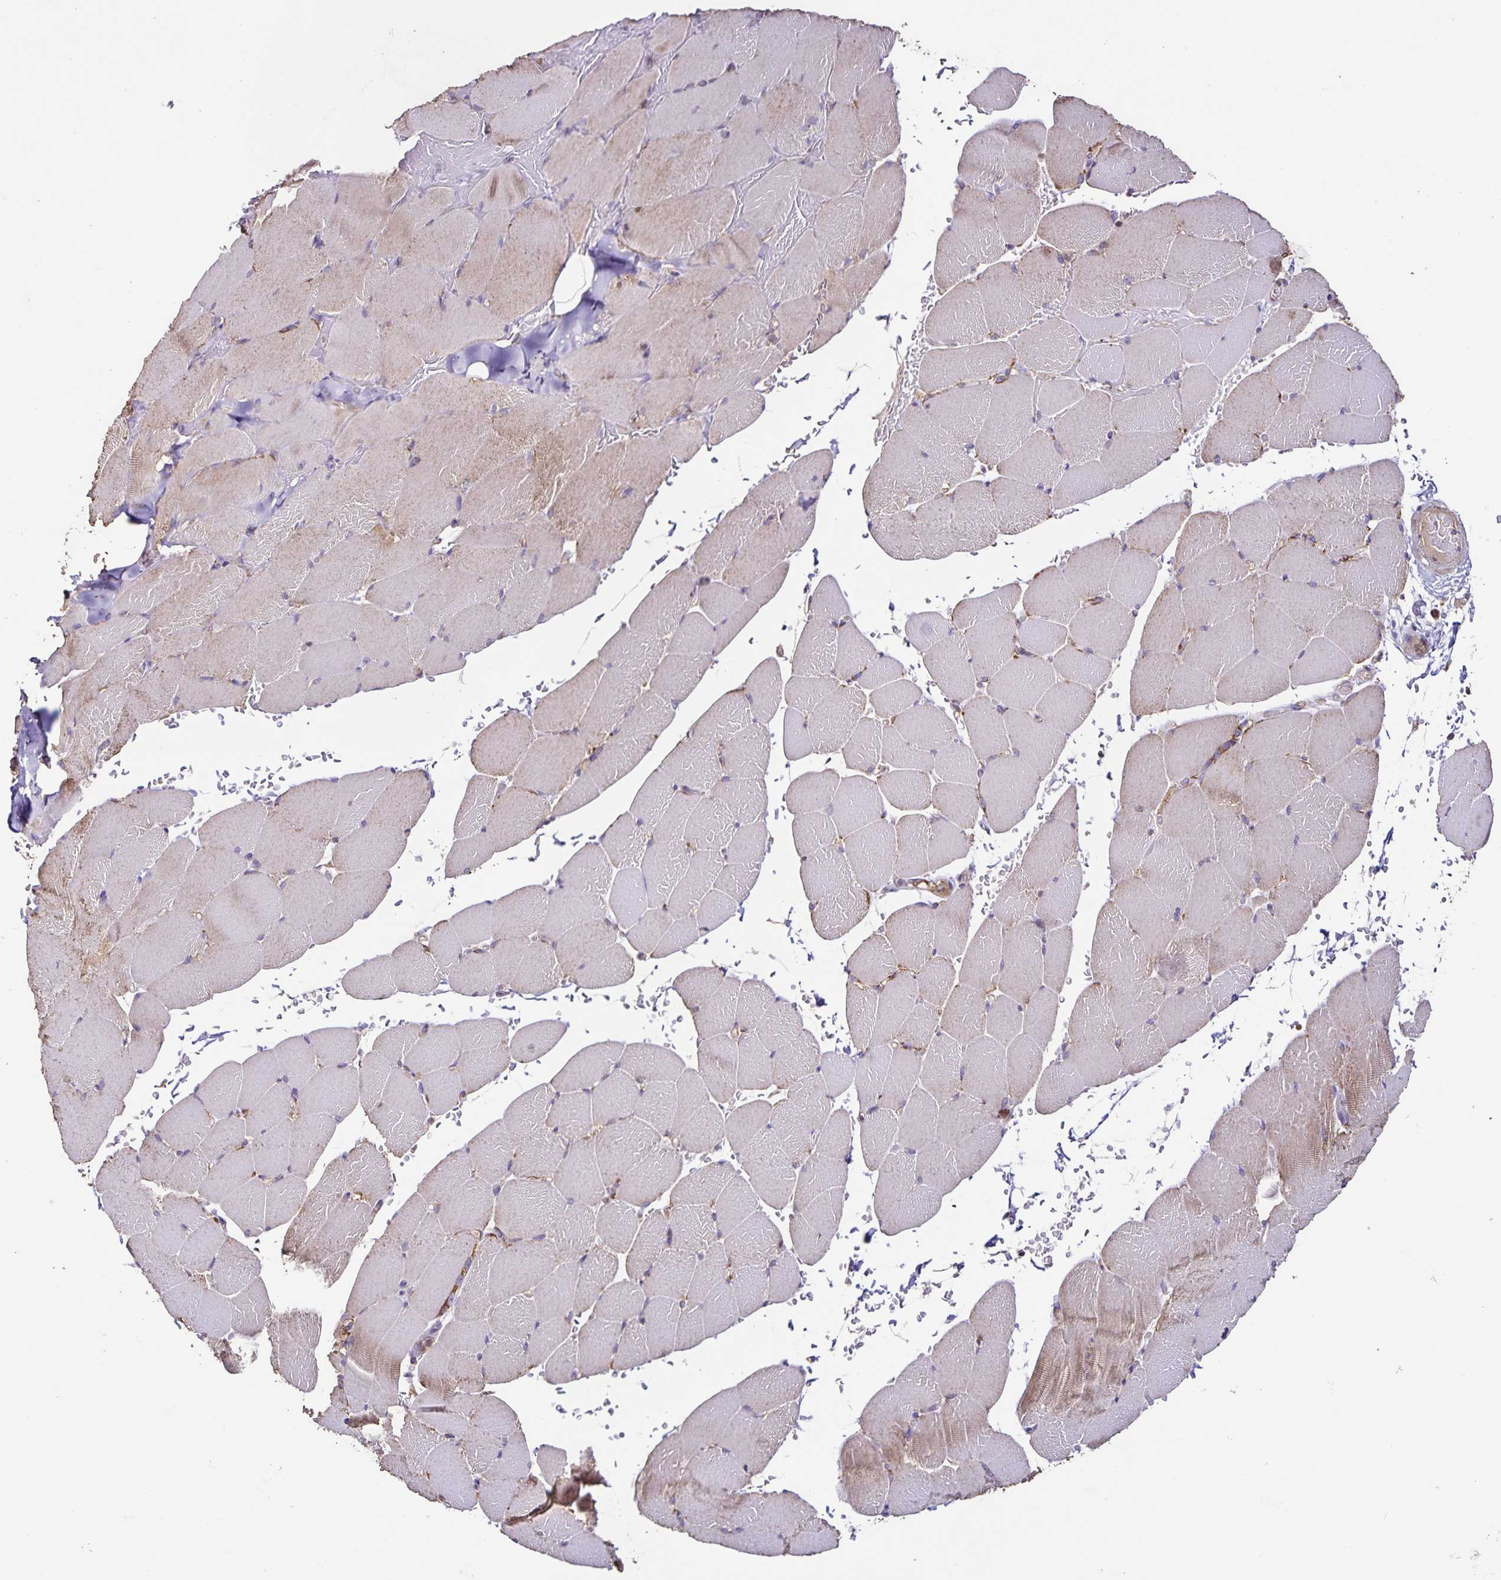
{"staining": {"intensity": "weak", "quantity": "25%-75%", "location": "cytoplasmic/membranous"}, "tissue": "skeletal muscle", "cell_type": "Myocytes", "image_type": "normal", "snomed": [{"axis": "morphology", "description": "Normal tissue, NOS"}, {"axis": "topography", "description": "Skeletal muscle"}], "caption": "This histopathology image shows benign skeletal muscle stained with immunohistochemistry (IHC) to label a protein in brown. The cytoplasmic/membranous of myocytes show weak positivity for the protein. Nuclei are counter-stained blue.", "gene": "MAN1A1", "patient": {"sex": "female", "age": 37}}